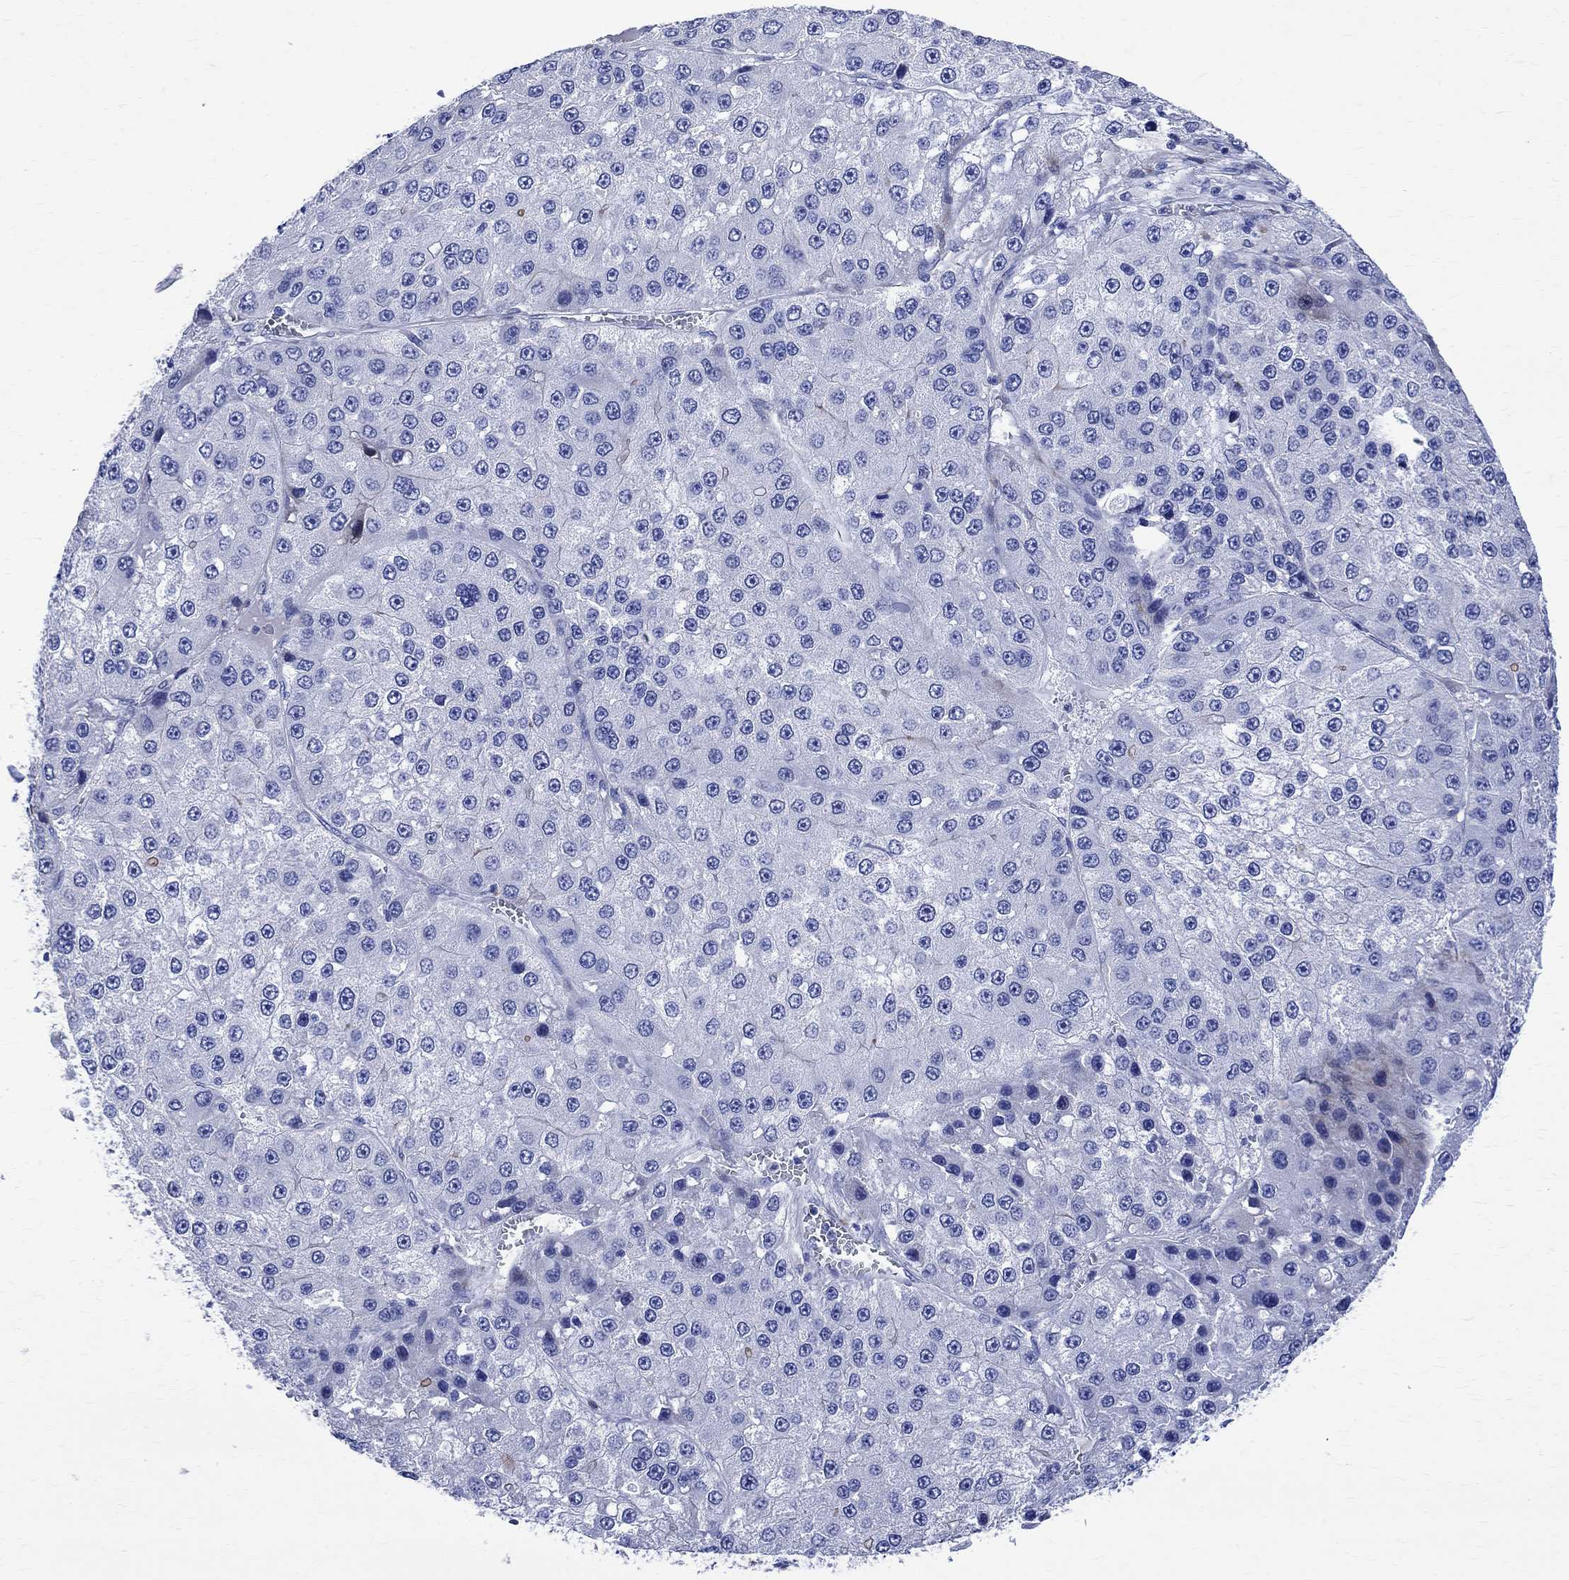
{"staining": {"intensity": "negative", "quantity": "none", "location": "none"}, "tissue": "liver cancer", "cell_type": "Tumor cells", "image_type": "cancer", "snomed": [{"axis": "morphology", "description": "Carcinoma, Hepatocellular, NOS"}, {"axis": "topography", "description": "Liver"}], "caption": "The histopathology image demonstrates no staining of tumor cells in hepatocellular carcinoma (liver). Brightfield microscopy of immunohistochemistry (IHC) stained with DAB (3,3'-diaminobenzidine) (brown) and hematoxylin (blue), captured at high magnification.", "gene": "PARVB", "patient": {"sex": "female", "age": 73}}